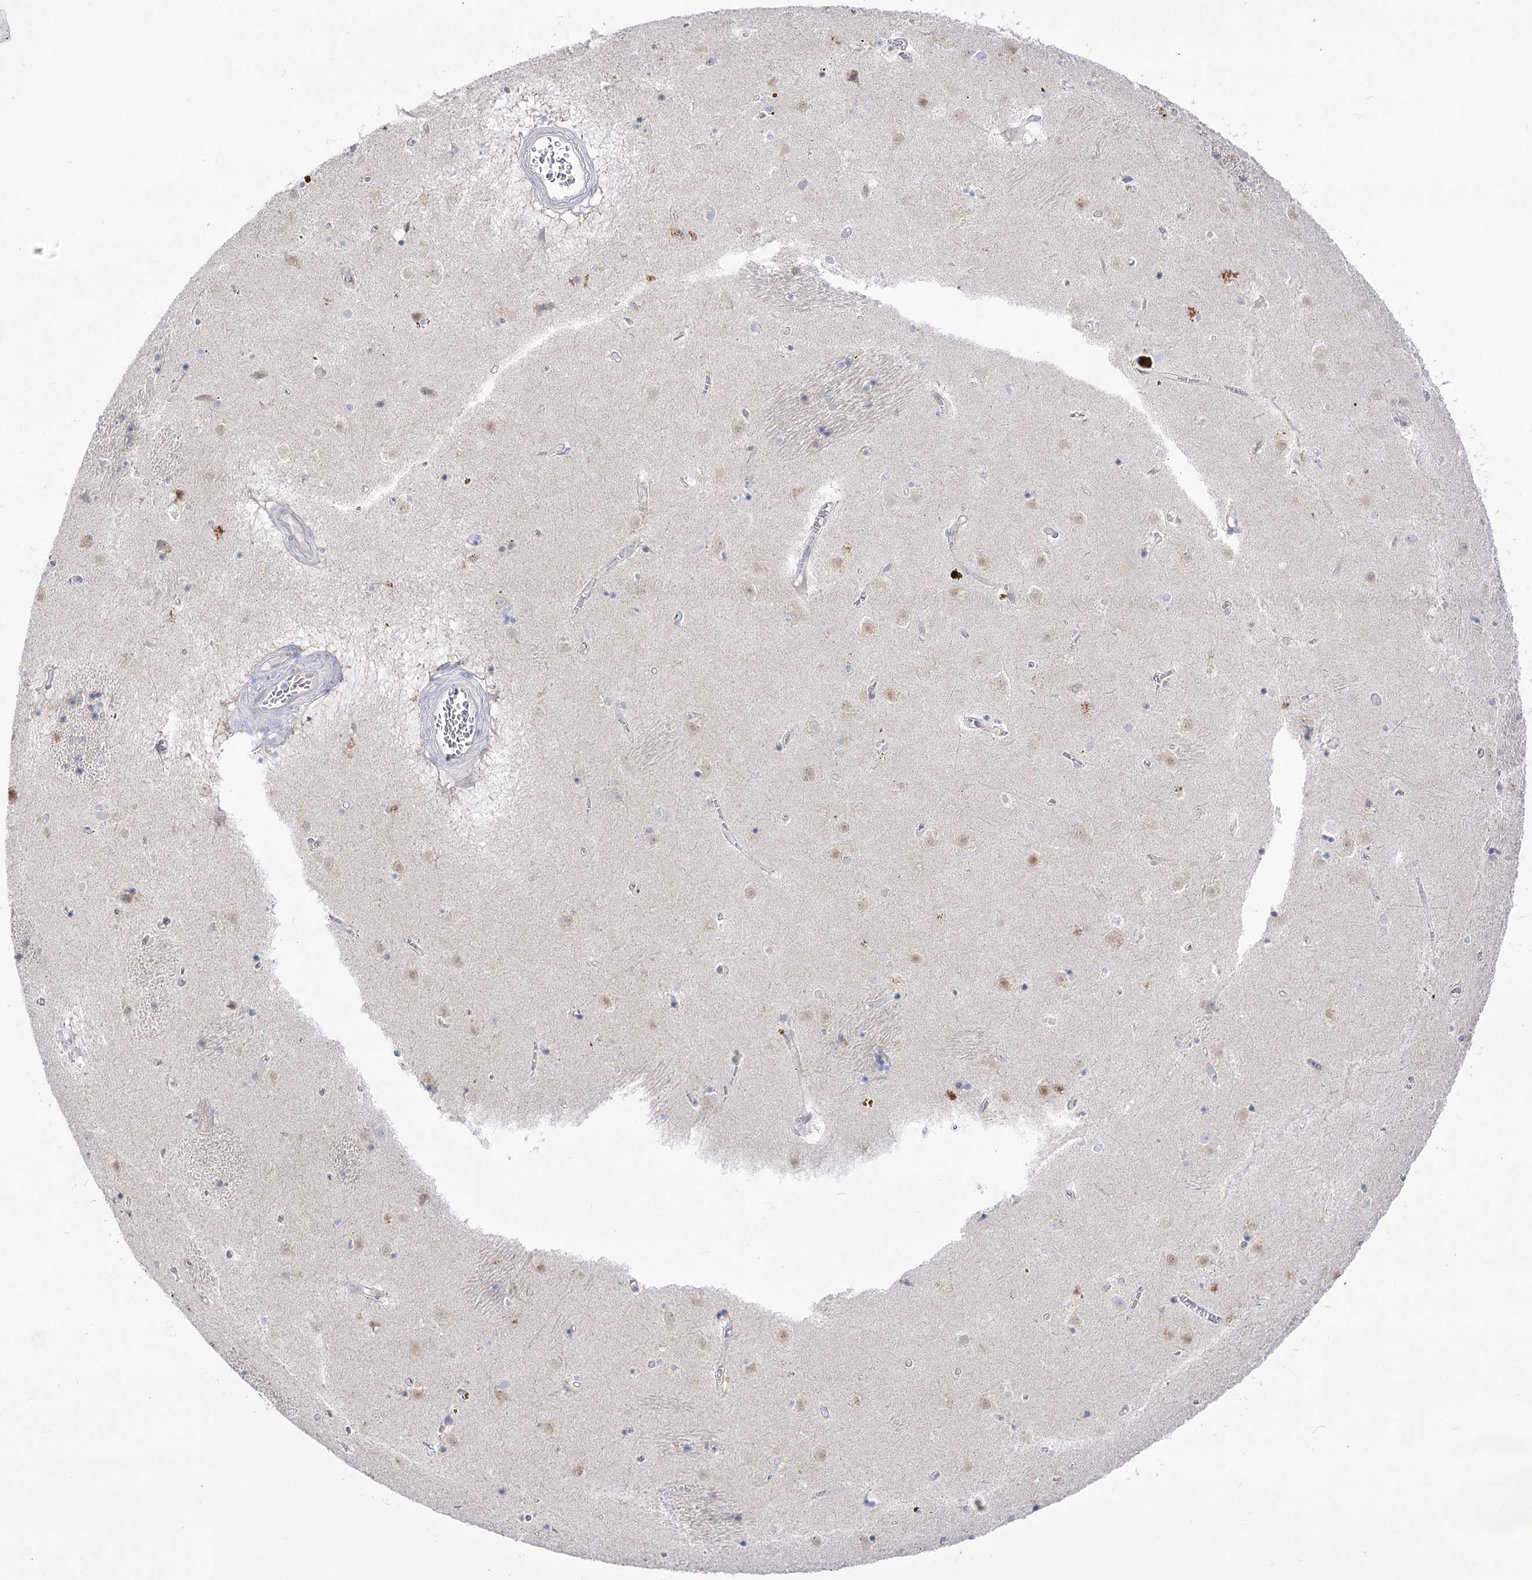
{"staining": {"intensity": "negative", "quantity": "none", "location": "none"}, "tissue": "caudate", "cell_type": "Glial cells", "image_type": "normal", "snomed": [{"axis": "morphology", "description": "Normal tissue, NOS"}, {"axis": "topography", "description": "Lateral ventricle wall"}], "caption": "The photomicrograph demonstrates no staining of glial cells in unremarkable caudate. (DAB (3,3'-diaminobenzidine) immunohistochemistry (IHC) visualized using brightfield microscopy, high magnification).", "gene": "SUOX", "patient": {"sex": "male", "age": 70}}